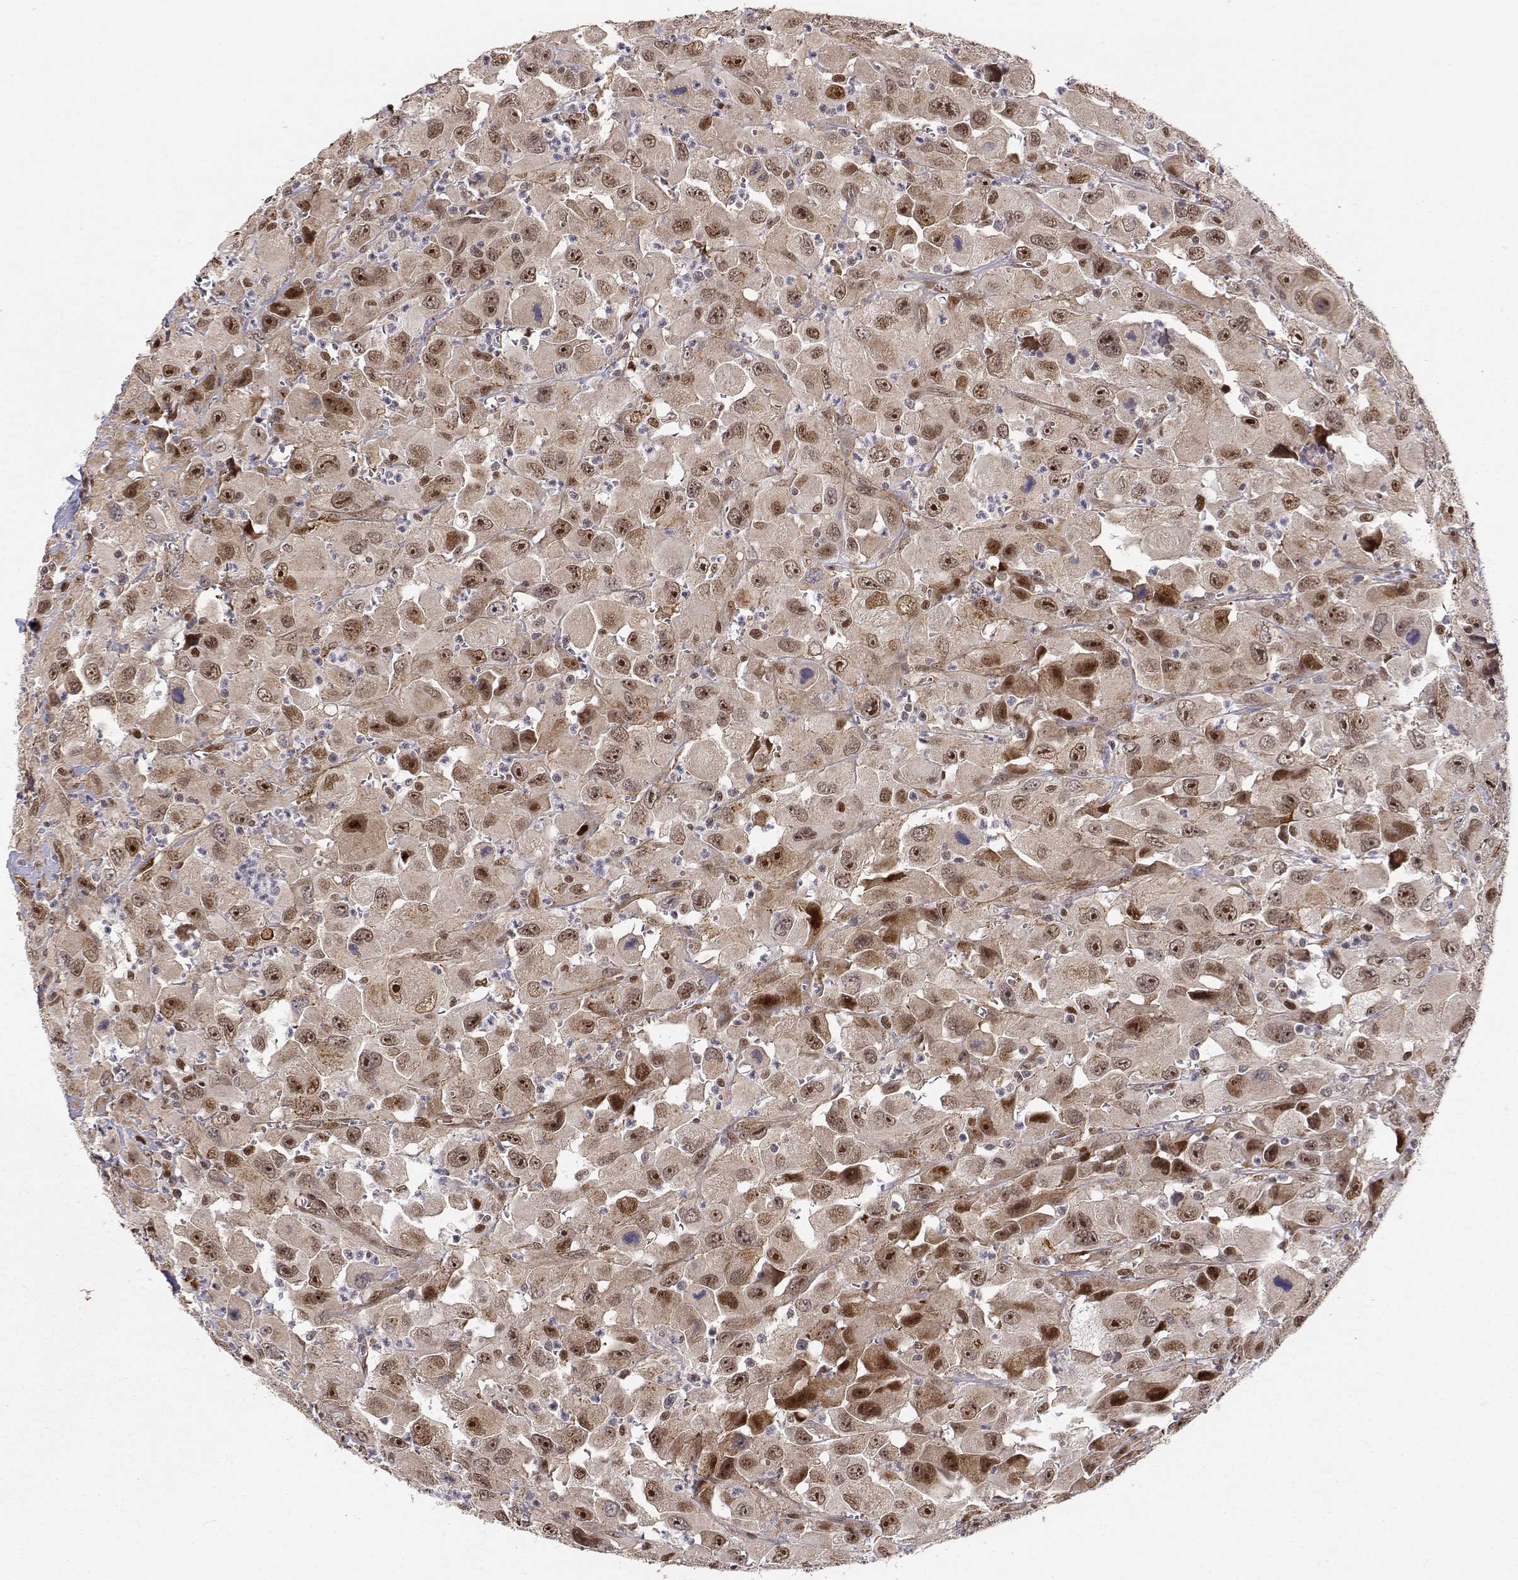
{"staining": {"intensity": "moderate", "quantity": "25%-75%", "location": "cytoplasmic/membranous,nuclear"}, "tissue": "head and neck cancer", "cell_type": "Tumor cells", "image_type": "cancer", "snomed": [{"axis": "morphology", "description": "Squamous cell carcinoma, NOS"}, {"axis": "morphology", "description": "Squamous cell carcinoma, metastatic, NOS"}, {"axis": "topography", "description": "Oral tissue"}, {"axis": "topography", "description": "Head-Neck"}], "caption": "Protein expression analysis of human metastatic squamous cell carcinoma (head and neck) reveals moderate cytoplasmic/membranous and nuclear expression in approximately 25%-75% of tumor cells.", "gene": "BRCA1", "patient": {"sex": "female", "age": 85}}